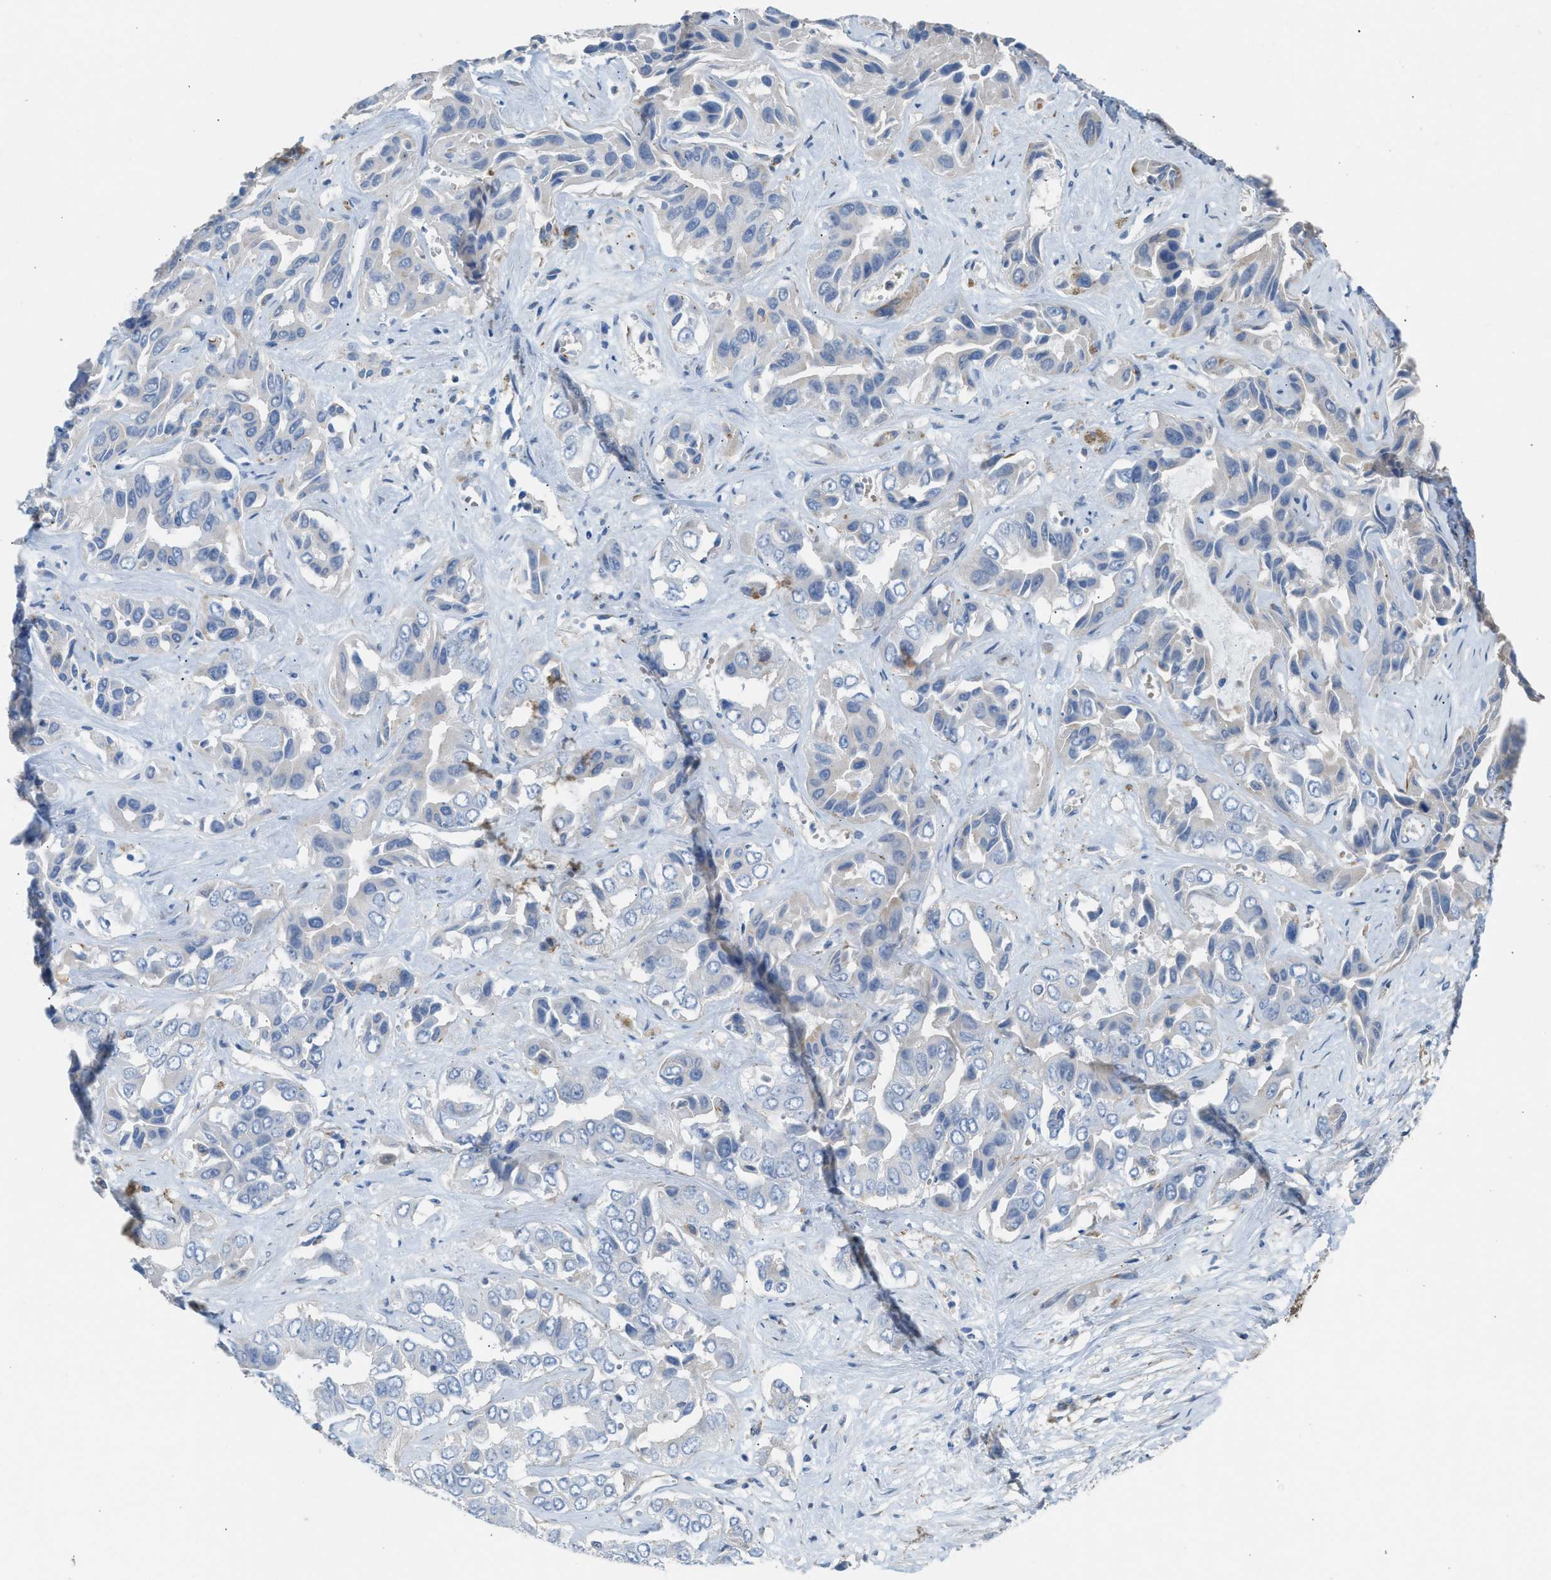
{"staining": {"intensity": "negative", "quantity": "none", "location": "none"}, "tissue": "liver cancer", "cell_type": "Tumor cells", "image_type": "cancer", "snomed": [{"axis": "morphology", "description": "Cholangiocarcinoma"}, {"axis": "topography", "description": "Liver"}], "caption": "The micrograph demonstrates no staining of tumor cells in liver cancer.", "gene": "SLC10A3", "patient": {"sex": "female", "age": 52}}